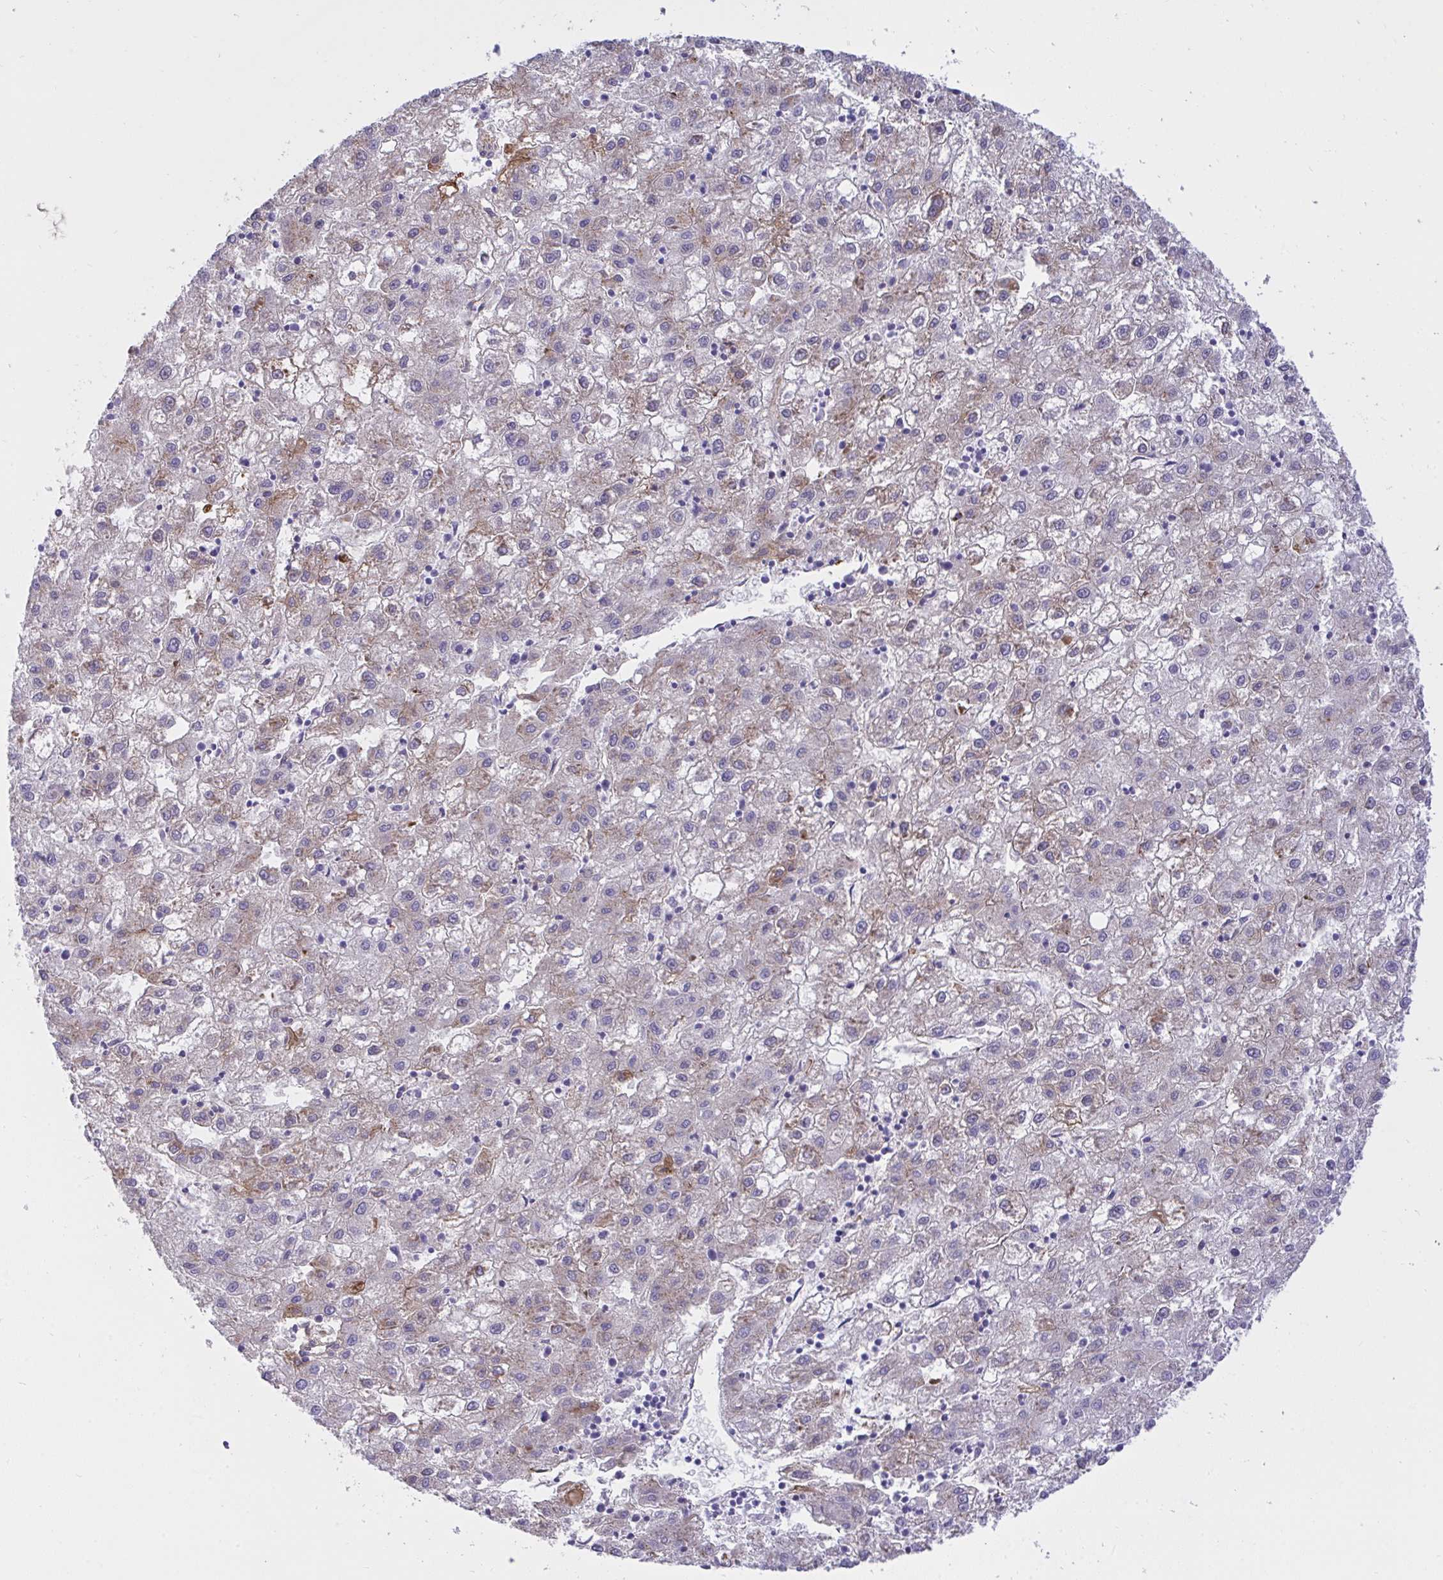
{"staining": {"intensity": "weak", "quantity": "25%-75%", "location": "cytoplasmic/membranous"}, "tissue": "liver cancer", "cell_type": "Tumor cells", "image_type": "cancer", "snomed": [{"axis": "morphology", "description": "Carcinoma, Hepatocellular, NOS"}, {"axis": "topography", "description": "Liver"}], "caption": "The image demonstrates immunohistochemical staining of liver cancer. There is weak cytoplasmic/membranous expression is appreciated in approximately 25%-75% of tumor cells.", "gene": "F2", "patient": {"sex": "male", "age": 72}}